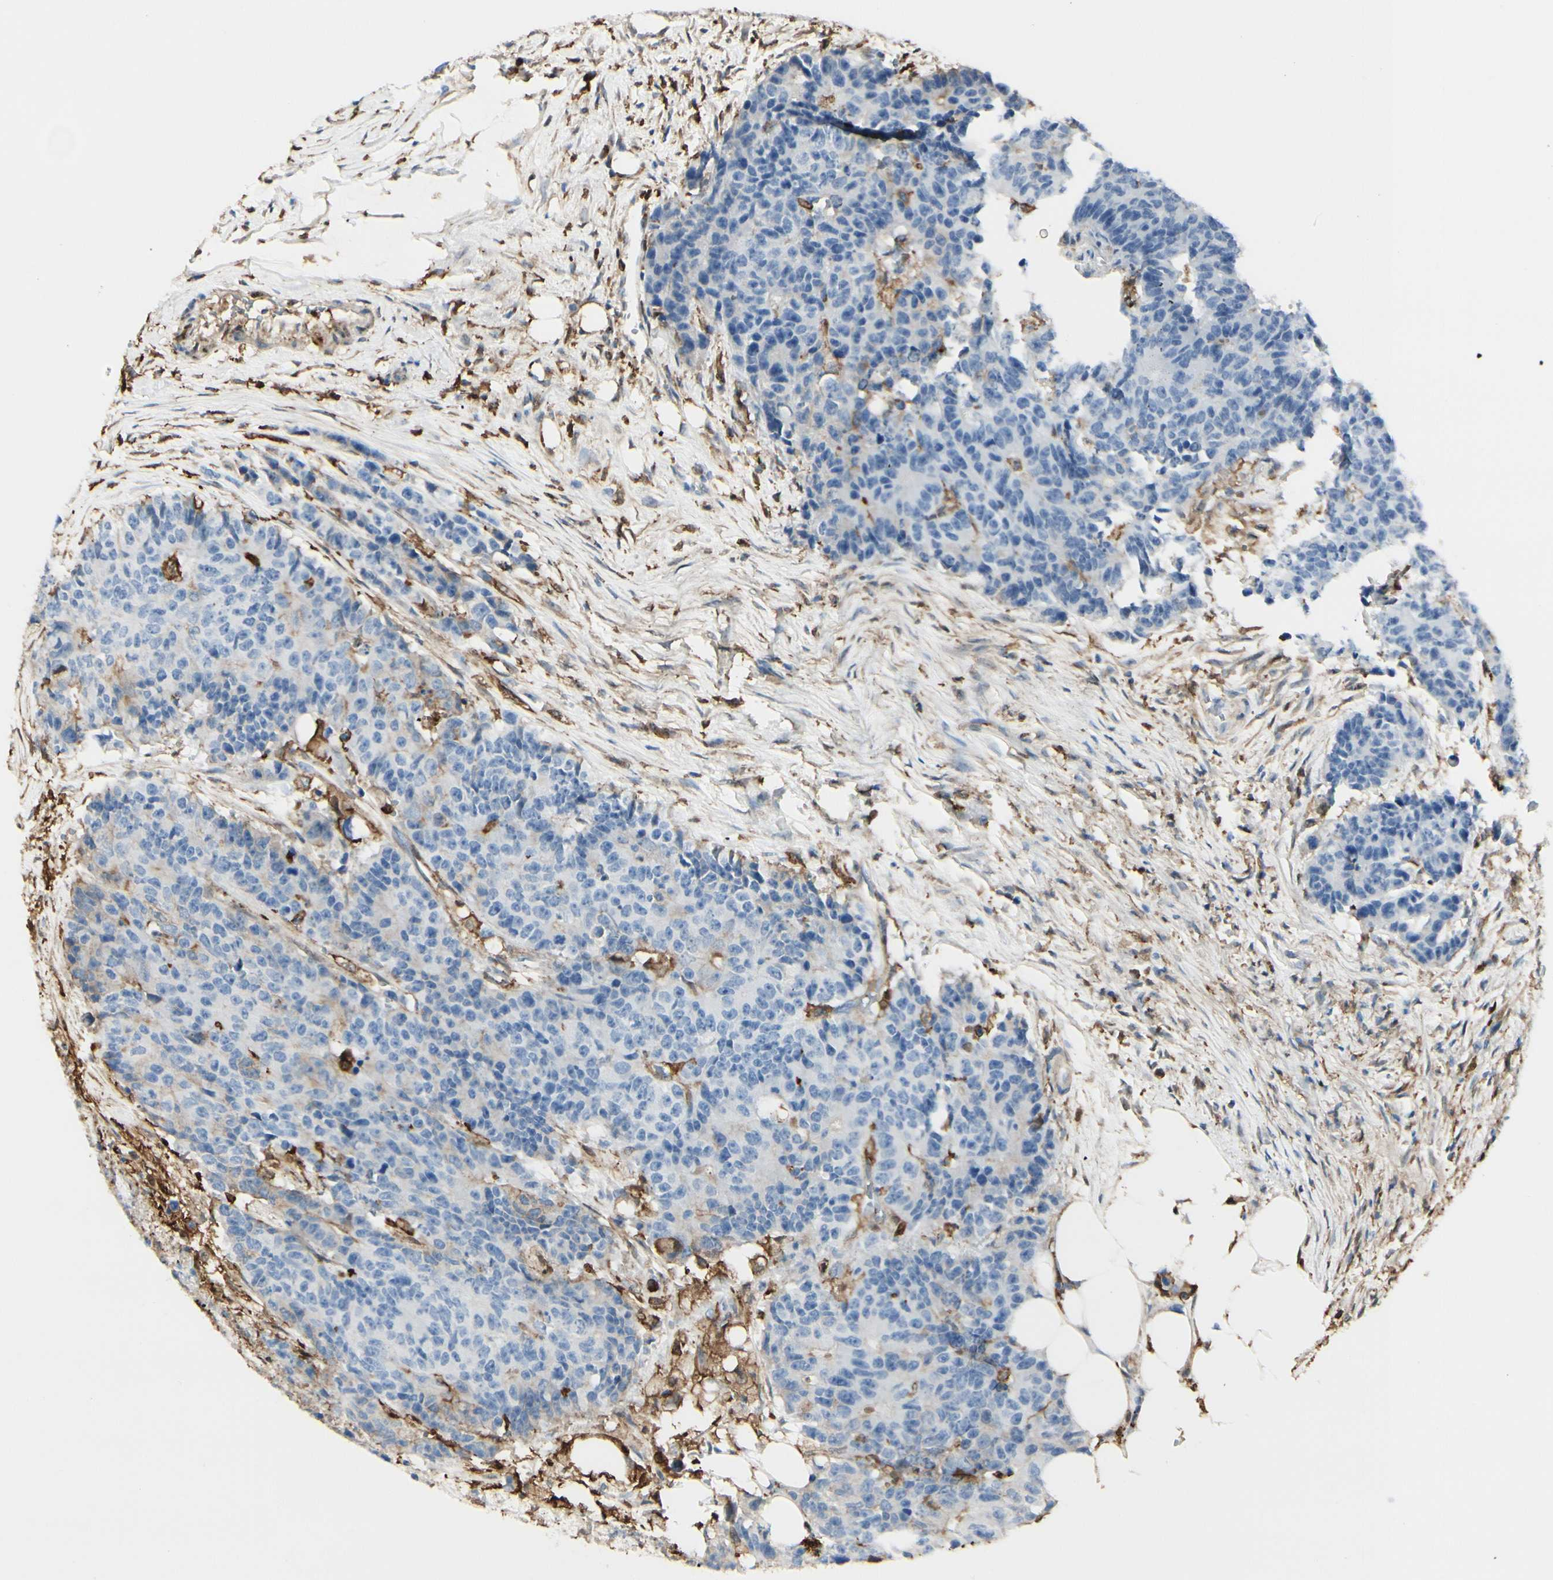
{"staining": {"intensity": "negative", "quantity": "none", "location": "none"}, "tissue": "colorectal cancer", "cell_type": "Tumor cells", "image_type": "cancer", "snomed": [{"axis": "morphology", "description": "Adenocarcinoma, NOS"}, {"axis": "topography", "description": "Colon"}], "caption": "High power microscopy histopathology image of an IHC image of colorectal cancer (adenocarcinoma), revealing no significant positivity in tumor cells.", "gene": "GSN", "patient": {"sex": "female", "age": 86}}